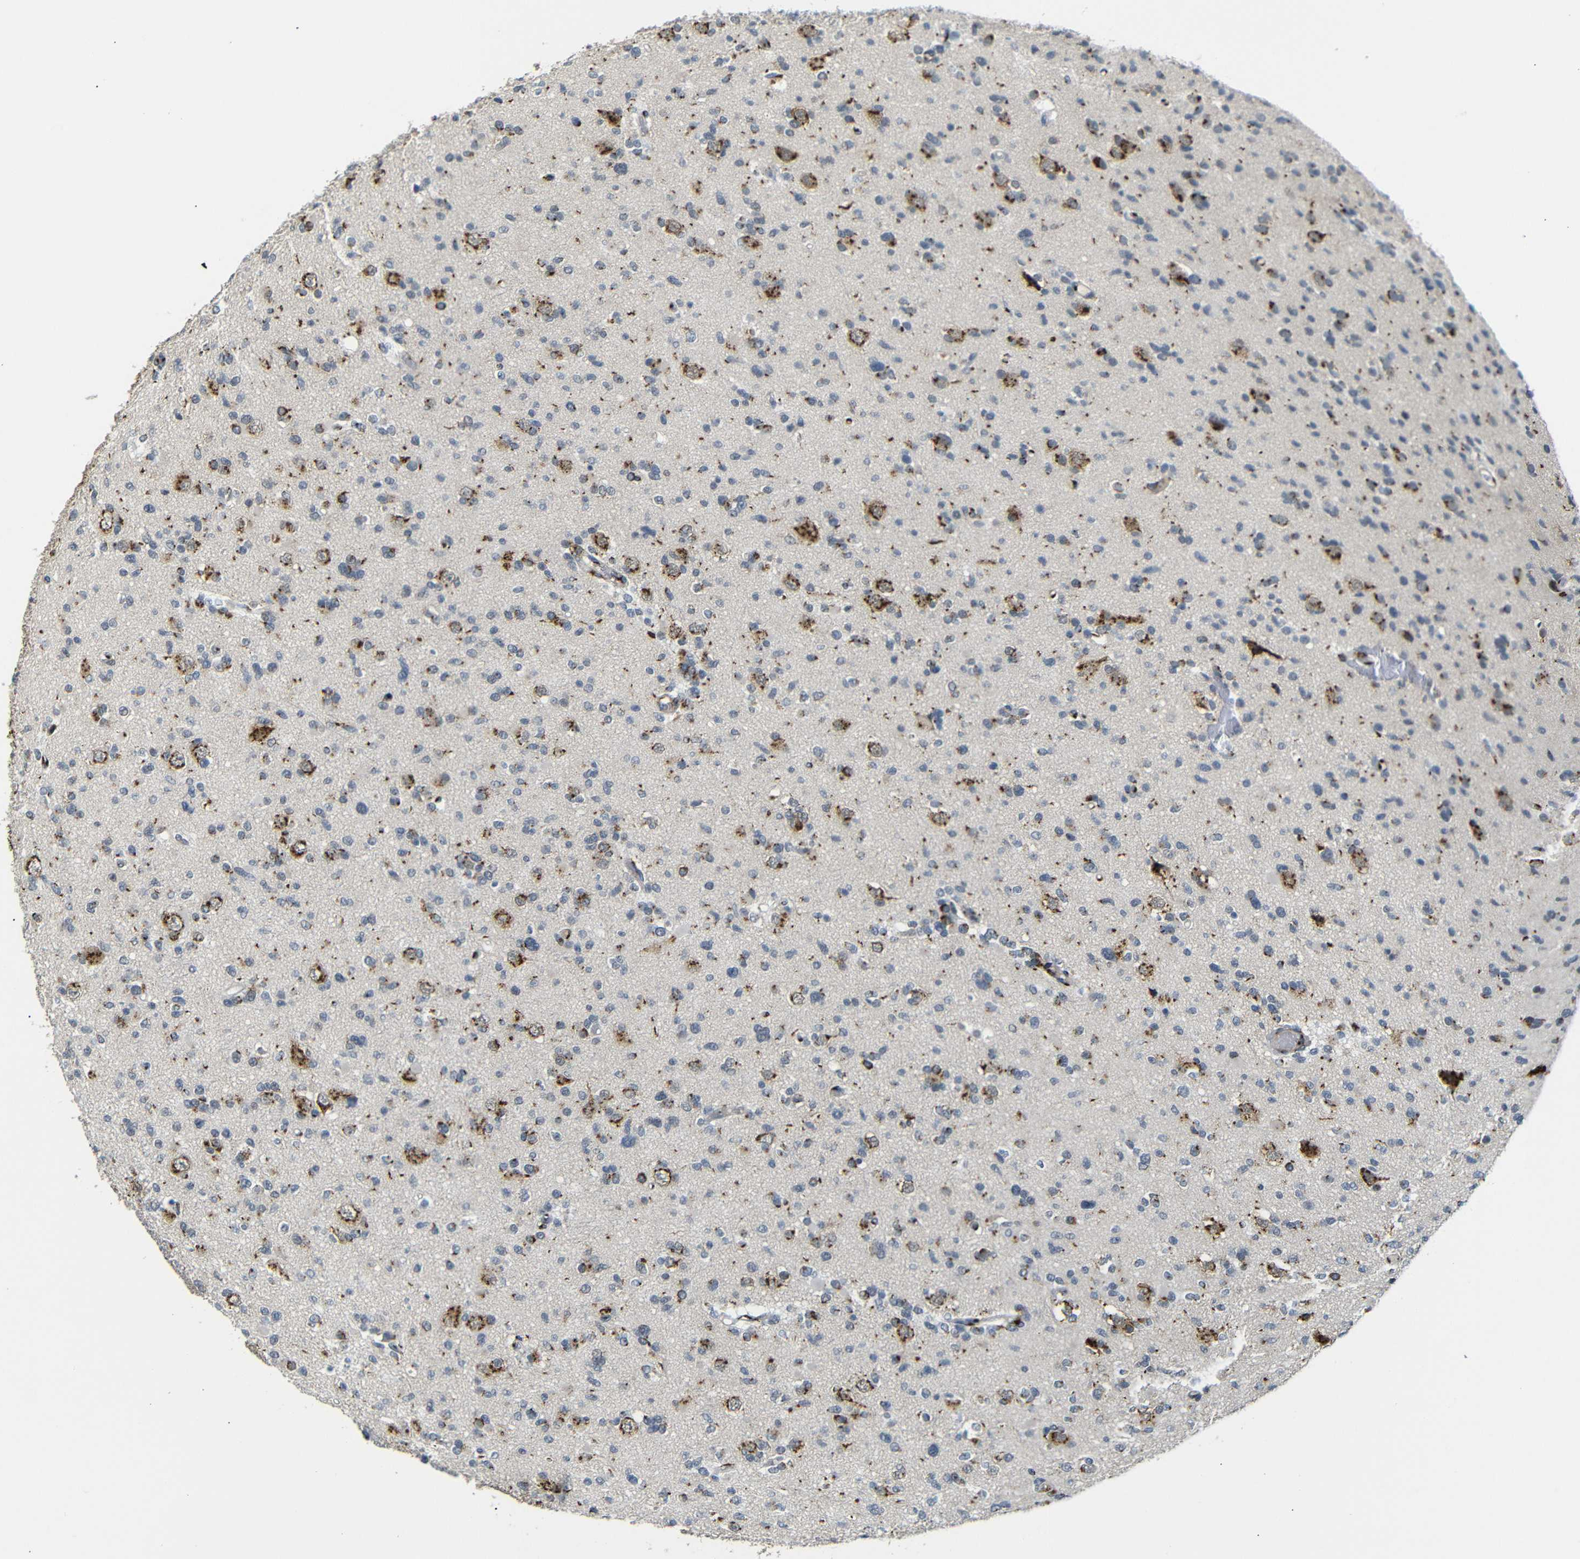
{"staining": {"intensity": "strong", "quantity": "25%-75%", "location": "cytoplasmic/membranous"}, "tissue": "glioma", "cell_type": "Tumor cells", "image_type": "cancer", "snomed": [{"axis": "morphology", "description": "Glioma, malignant, Low grade"}, {"axis": "topography", "description": "Brain"}], "caption": "A micrograph showing strong cytoplasmic/membranous staining in approximately 25%-75% of tumor cells in glioma, as visualized by brown immunohistochemical staining.", "gene": "TGOLN2", "patient": {"sex": "female", "age": 22}}